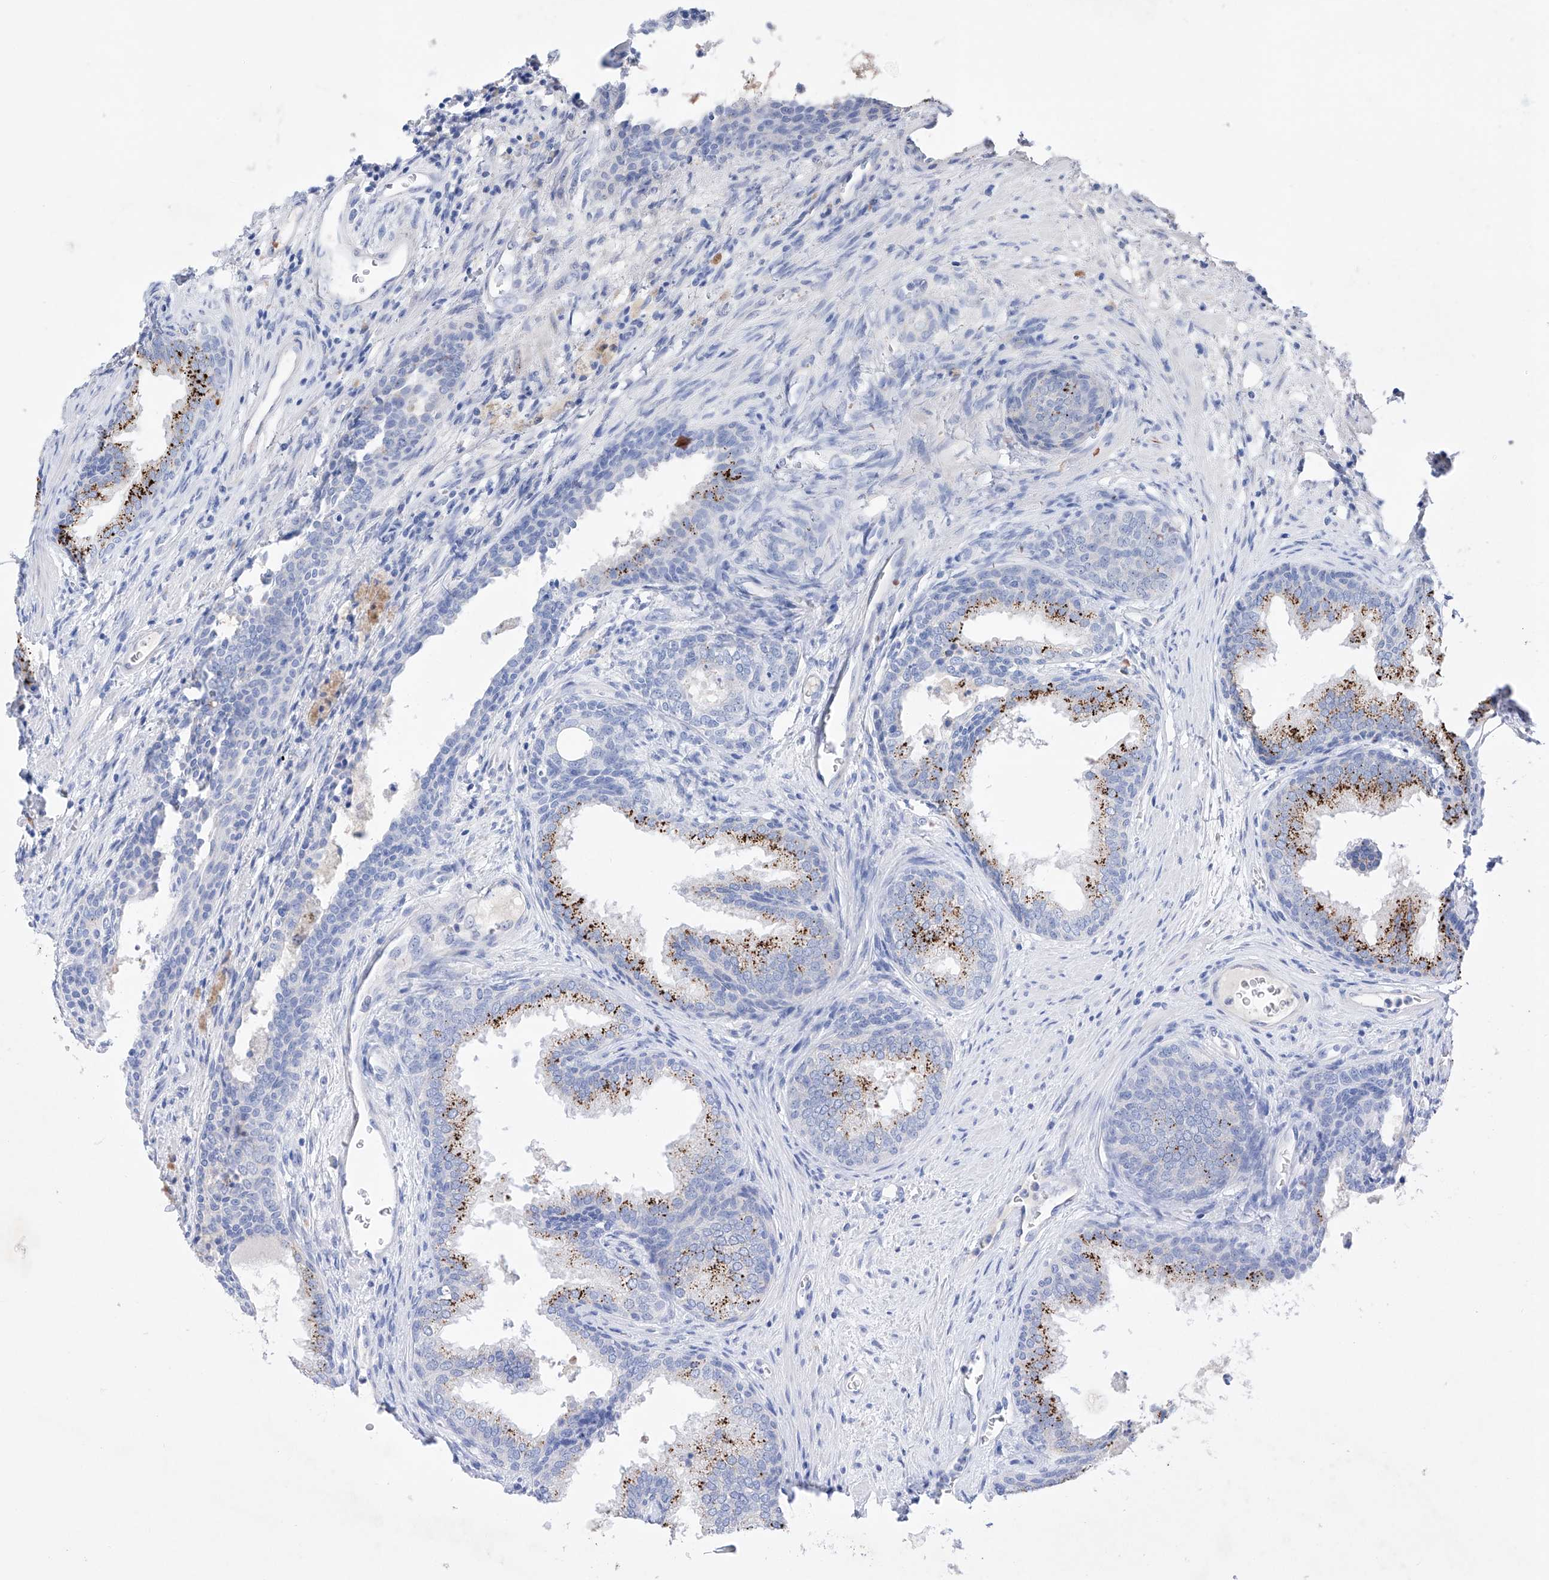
{"staining": {"intensity": "moderate", "quantity": "25%-75%", "location": "cytoplasmic/membranous"}, "tissue": "prostate", "cell_type": "Glandular cells", "image_type": "normal", "snomed": [{"axis": "morphology", "description": "Normal tissue, NOS"}, {"axis": "topography", "description": "Prostate"}], "caption": "A brown stain highlights moderate cytoplasmic/membranous staining of a protein in glandular cells of benign prostate.", "gene": "LURAP1", "patient": {"sex": "male", "age": 76}}